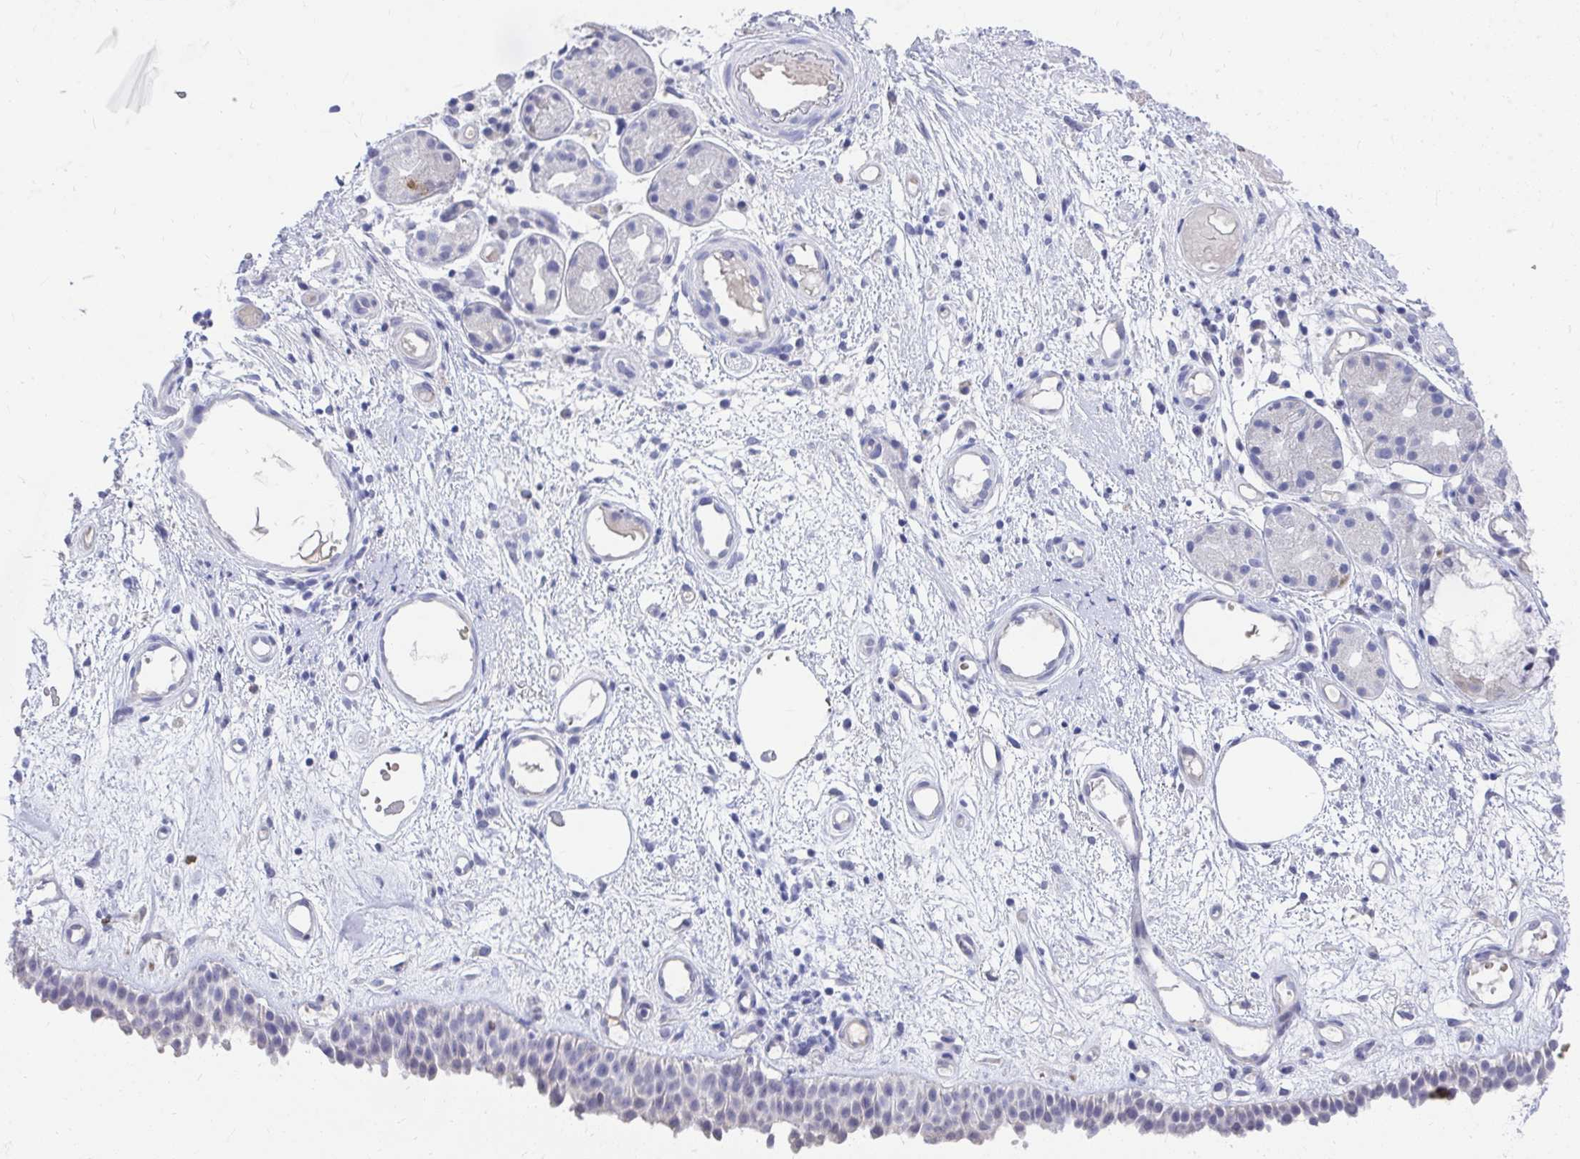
{"staining": {"intensity": "negative", "quantity": "none", "location": "none"}, "tissue": "nasopharynx", "cell_type": "Respiratory epithelial cells", "image_type": "normal", "snomed": [{"axis": "morphology", "description": "Normal tissue, NOS"}, {"axis": "morphology", "description": "Inflammation, NOS"}, {"axis": "topography", "description": "Nasopharynx"}], "caption": "Immunohistochemistry (IHC) image of benign nasopharynx stained for a protein (brown), which demonstrates no positivity in respiratory epithelial cells. (DAB immunohistochemistry, high magnification).", "gene": "TMPRSS2", "patient": {"sex": "male", "age": 54}}